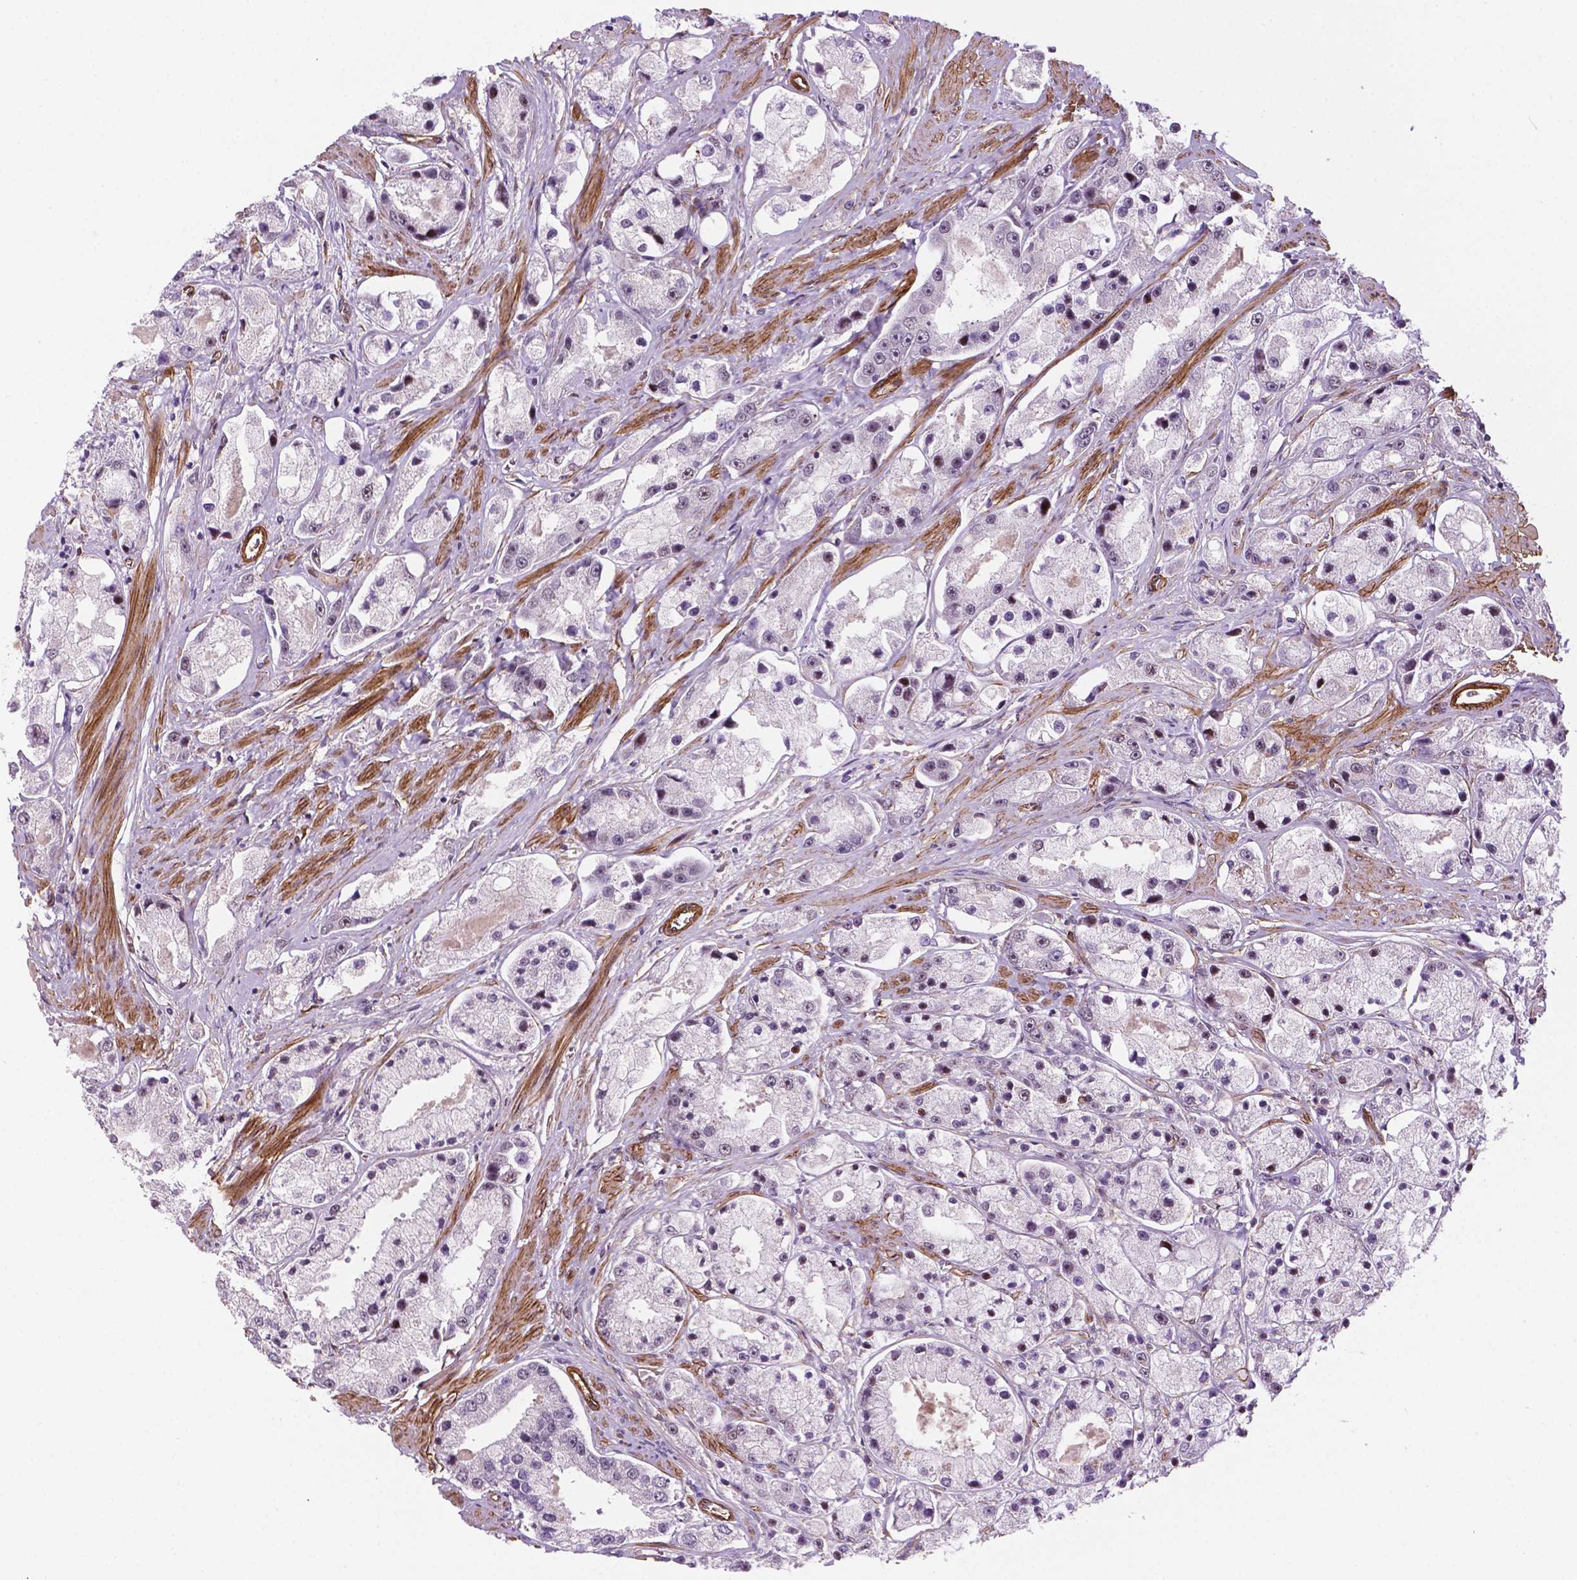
{"staining": {"intensity": "negative", "quantity": "none", "location": "none"}, "tissue": "prostate cancer", "cell_type": "Tumor cells", "image_type": "cancer", "snomed": [{"axis": "morphology", "description": "Adenocarcinoma, High grade"}, {"axis": "topography", "description": "Prostate"}], "caption": "A micrograph of prostate cancer (adenocarcinoma (high-grade)) stained for a protein demonstrates no brown staining in tumor cells.", "gene": "EGFL8", "patient": {"sex": "male", "age": 67}}